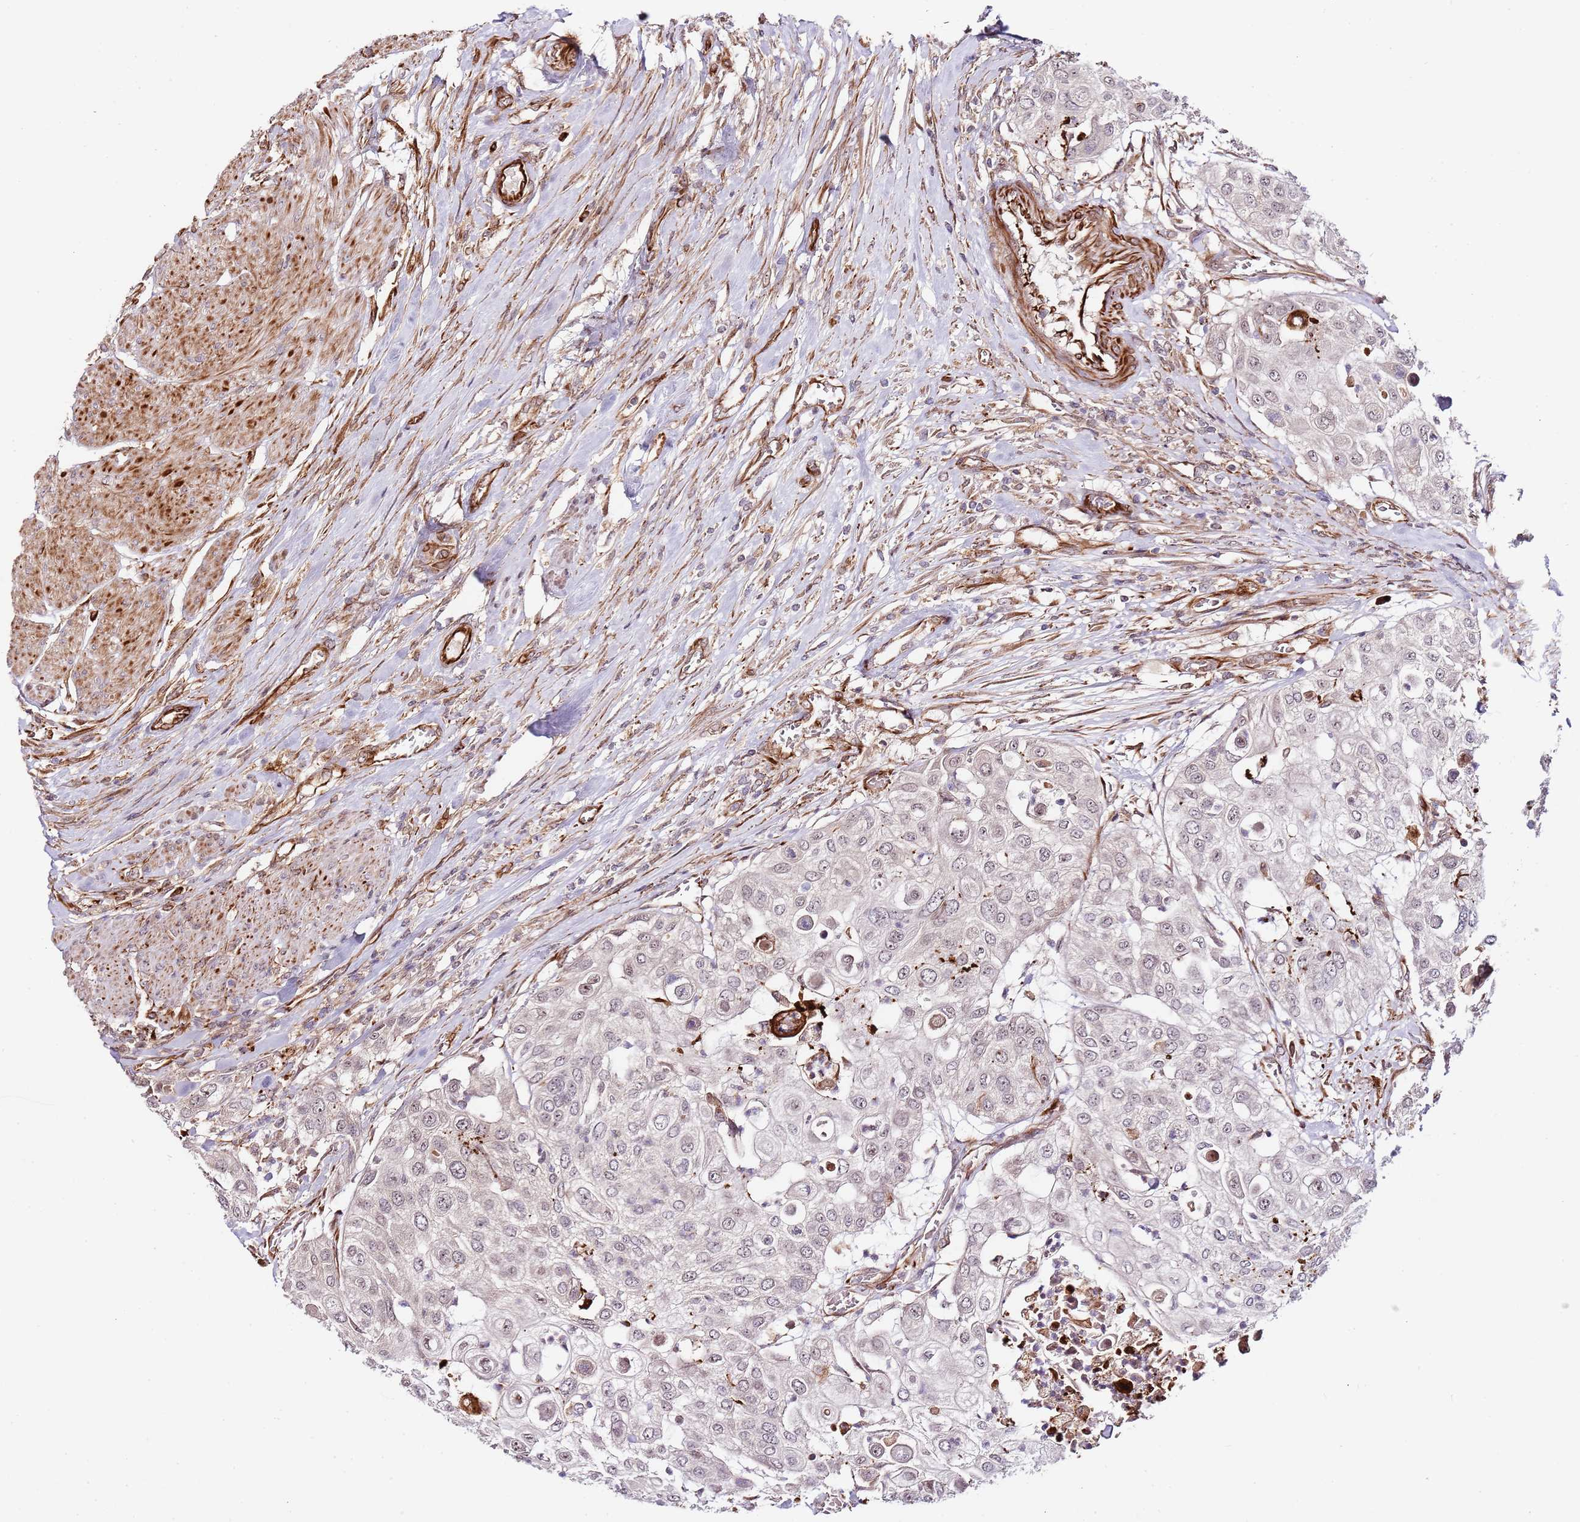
{"staining": {"intensity": "negative", "quantity": "none", "location": "none"}, "tissue": "urothelial cancer", "cell_type": "Tumor cells", "image_type": "cancer", "snomed": [{"axis": "morphology", "description": "Urothelial carcinoma, High grade"}, {"axis": "topography", "description": "Urinary bladder"}], "caption": "This histopathology image is of high-grade urothelial carcinoma stained with immunohistochemistry (IHC) to label a protein in brown with the nuclei are counter-stained blue. There is no staining in tumor cells.", "gene": "NEK3", "patient": {"sex": "female", "age": 79}}